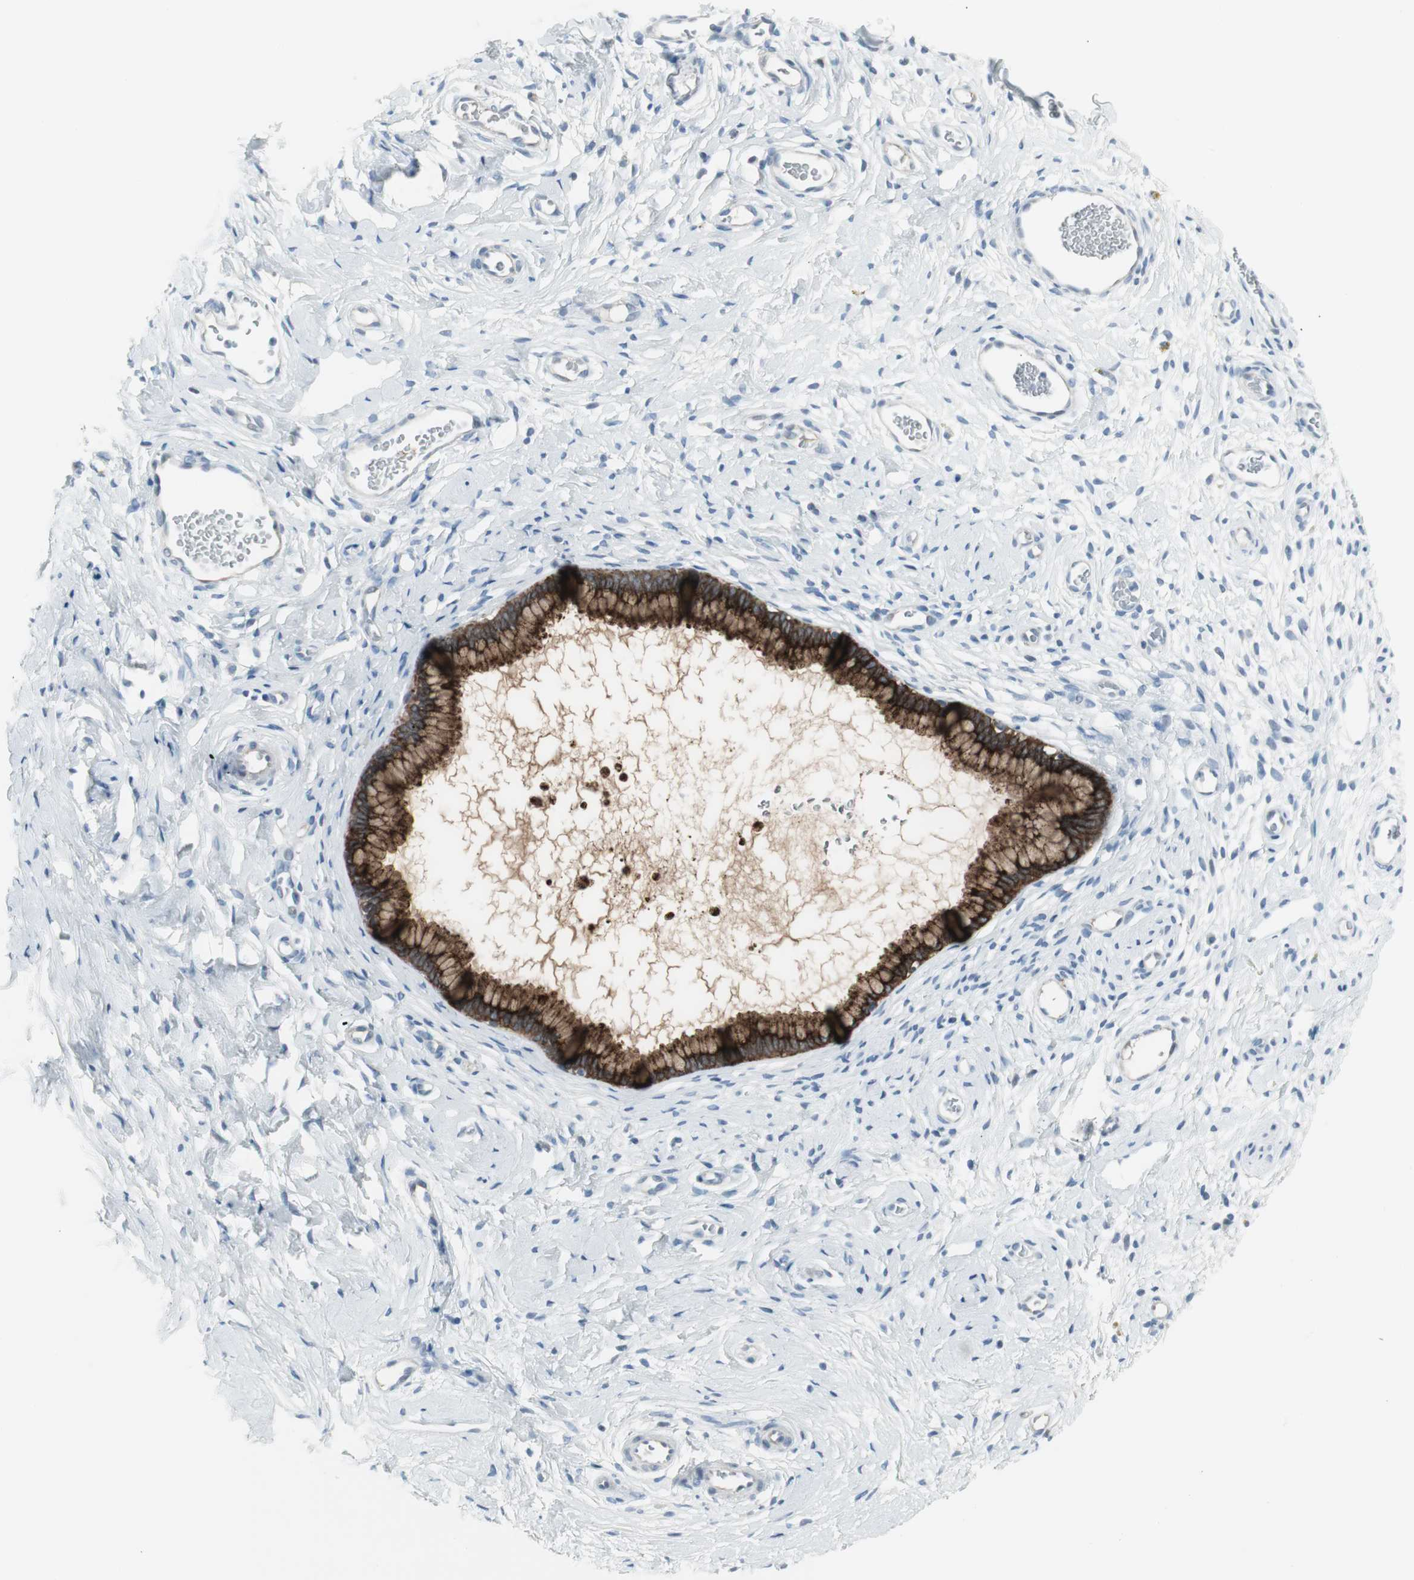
{"staining": {"intensity": "strong", "quantity": ">75%", "location": "cytoplasmic/membranous"}, "tissue": "cervix", "cell_type": "Glandular cells", "image_type": "normal", "snomed": [{"axis": "morphology", "description": "Normal tissue, NOS"}, {"axis": "topography", "description": "Cervix"}], "caption": "High-magnification brightfield microscopy of unremarkable cervix stained with DAB (brown) and counterstained with hematoxylin (blue). glandular cells exhibit strong cytoplasmic/membranous staining is seen in approximately>75% of cells.", "gene": "AGR2", "patient": {"sex": "female", "age": 65}}